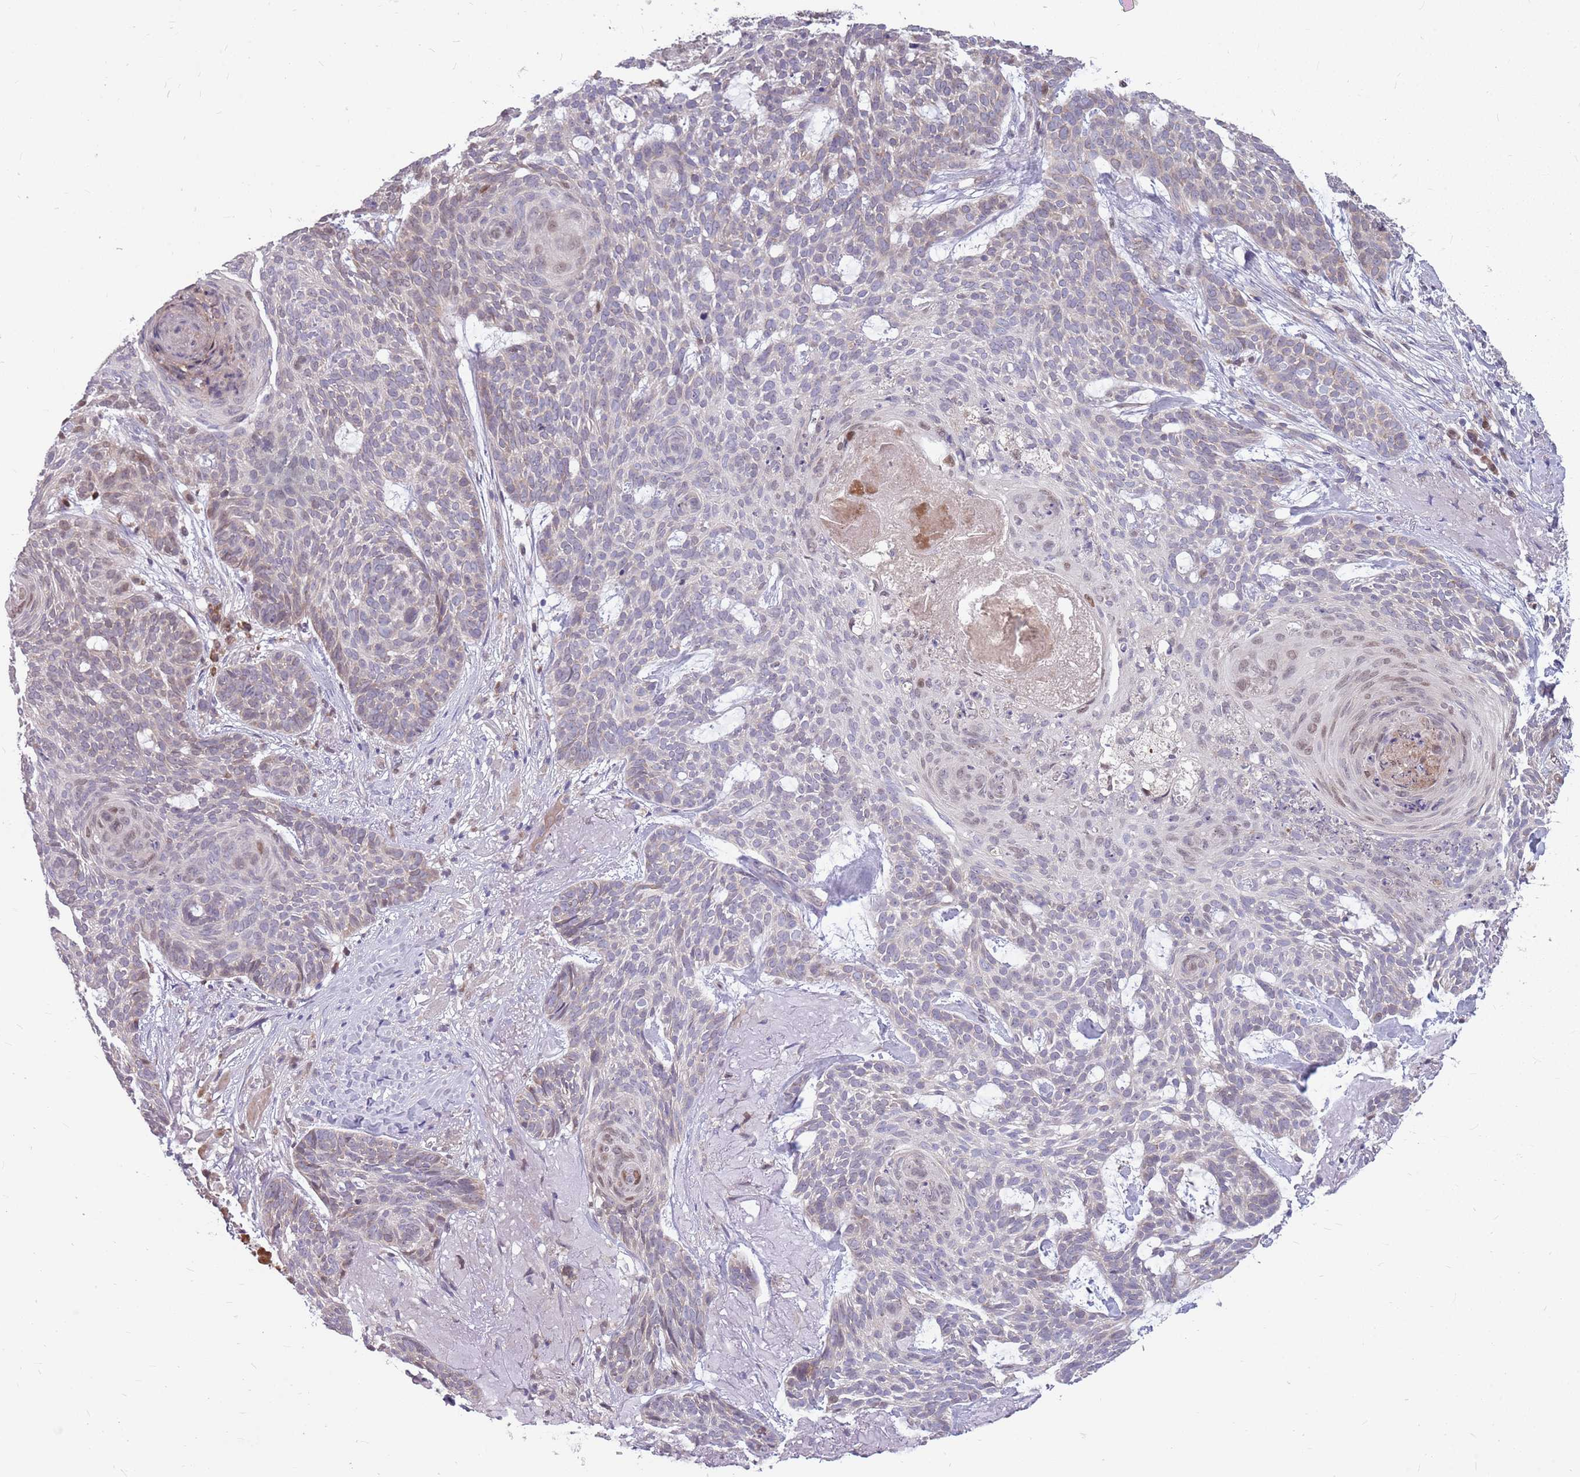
{"staining": {"intensity": "weak", "quantity": "<25%", "location": "nuclear"}, "tissue": "skin cancer", "cell_type": "Tumor cells", "image_type": "cancer", "snomed": [{"axis": "morphology", "description": "Basal cell carcinoma"}, {"axis": "topography", "description": "Skin"}], "caption": "This is an IHC photomicrograph of human skin cancer. There is no expression in tumor cells.", "gene": "PPP1R27", "patient": {"sex": "female", "age": 89}}